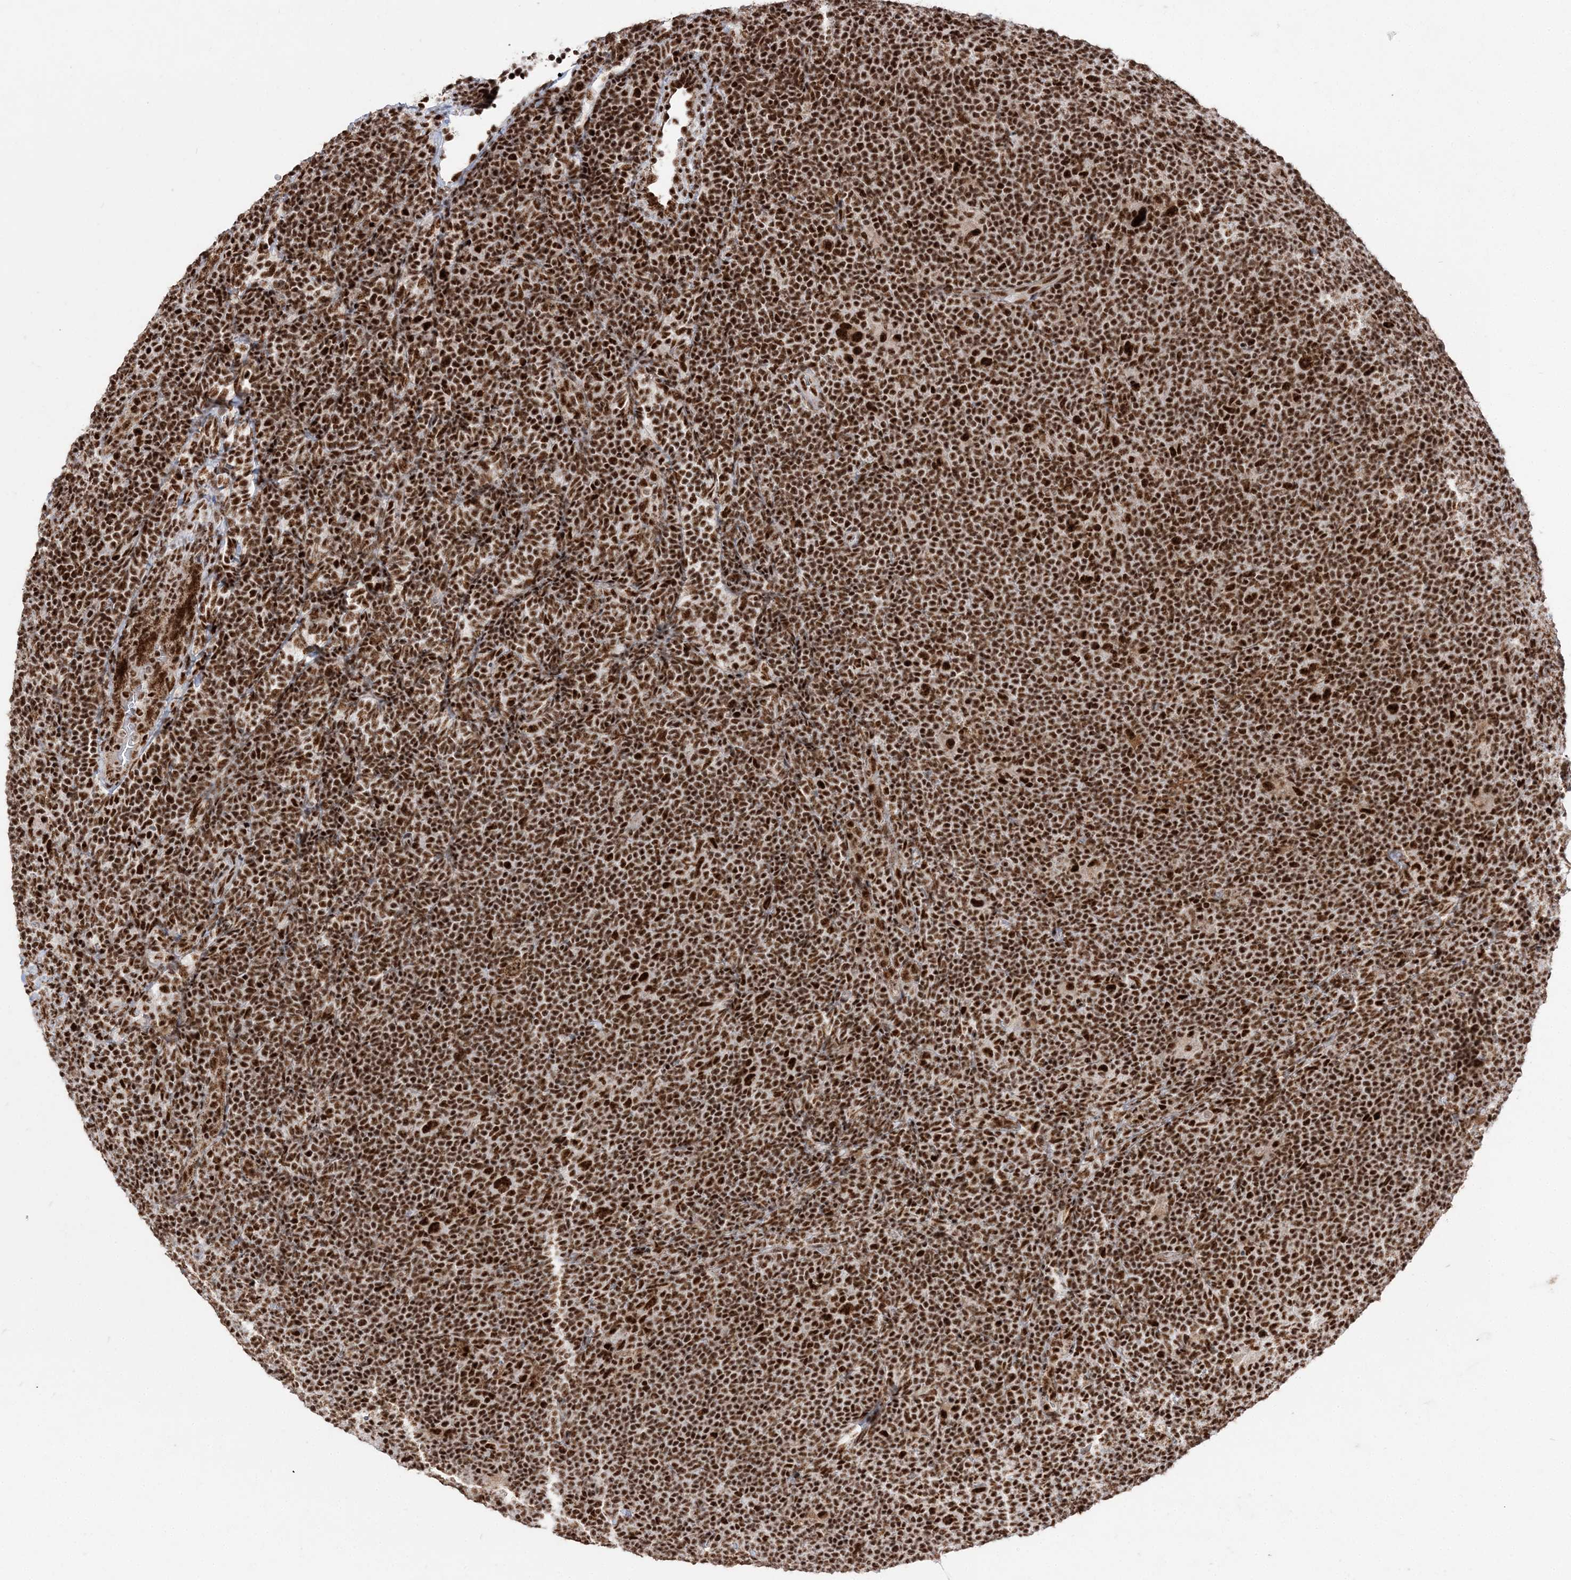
{"staining": {"intensity": "strong", "quantity": ">75%", "location": "nuclear"}, "tissue": "lymphoma", "cell_type": "Tumor cells", "image_type": "cancer", "snomed": [{"axis": "morphology", "description": "Hodgkin's disease, NOS"}, {"axis": "topography", "description": "Lymph node"}], "caption": "Hodgkin's disease tissue shows strong nuclear positivity in approximately >75% of tumor cells, visualized by immunohistochemistry. The staining was performed using DAB (3,3'-diaminobenzidine), with brown indicating positive protein expression. Nuclei are stained blue with hematoxylin.", "gene": "RBM17", "patient": {"sex": "female", "age": 57}}